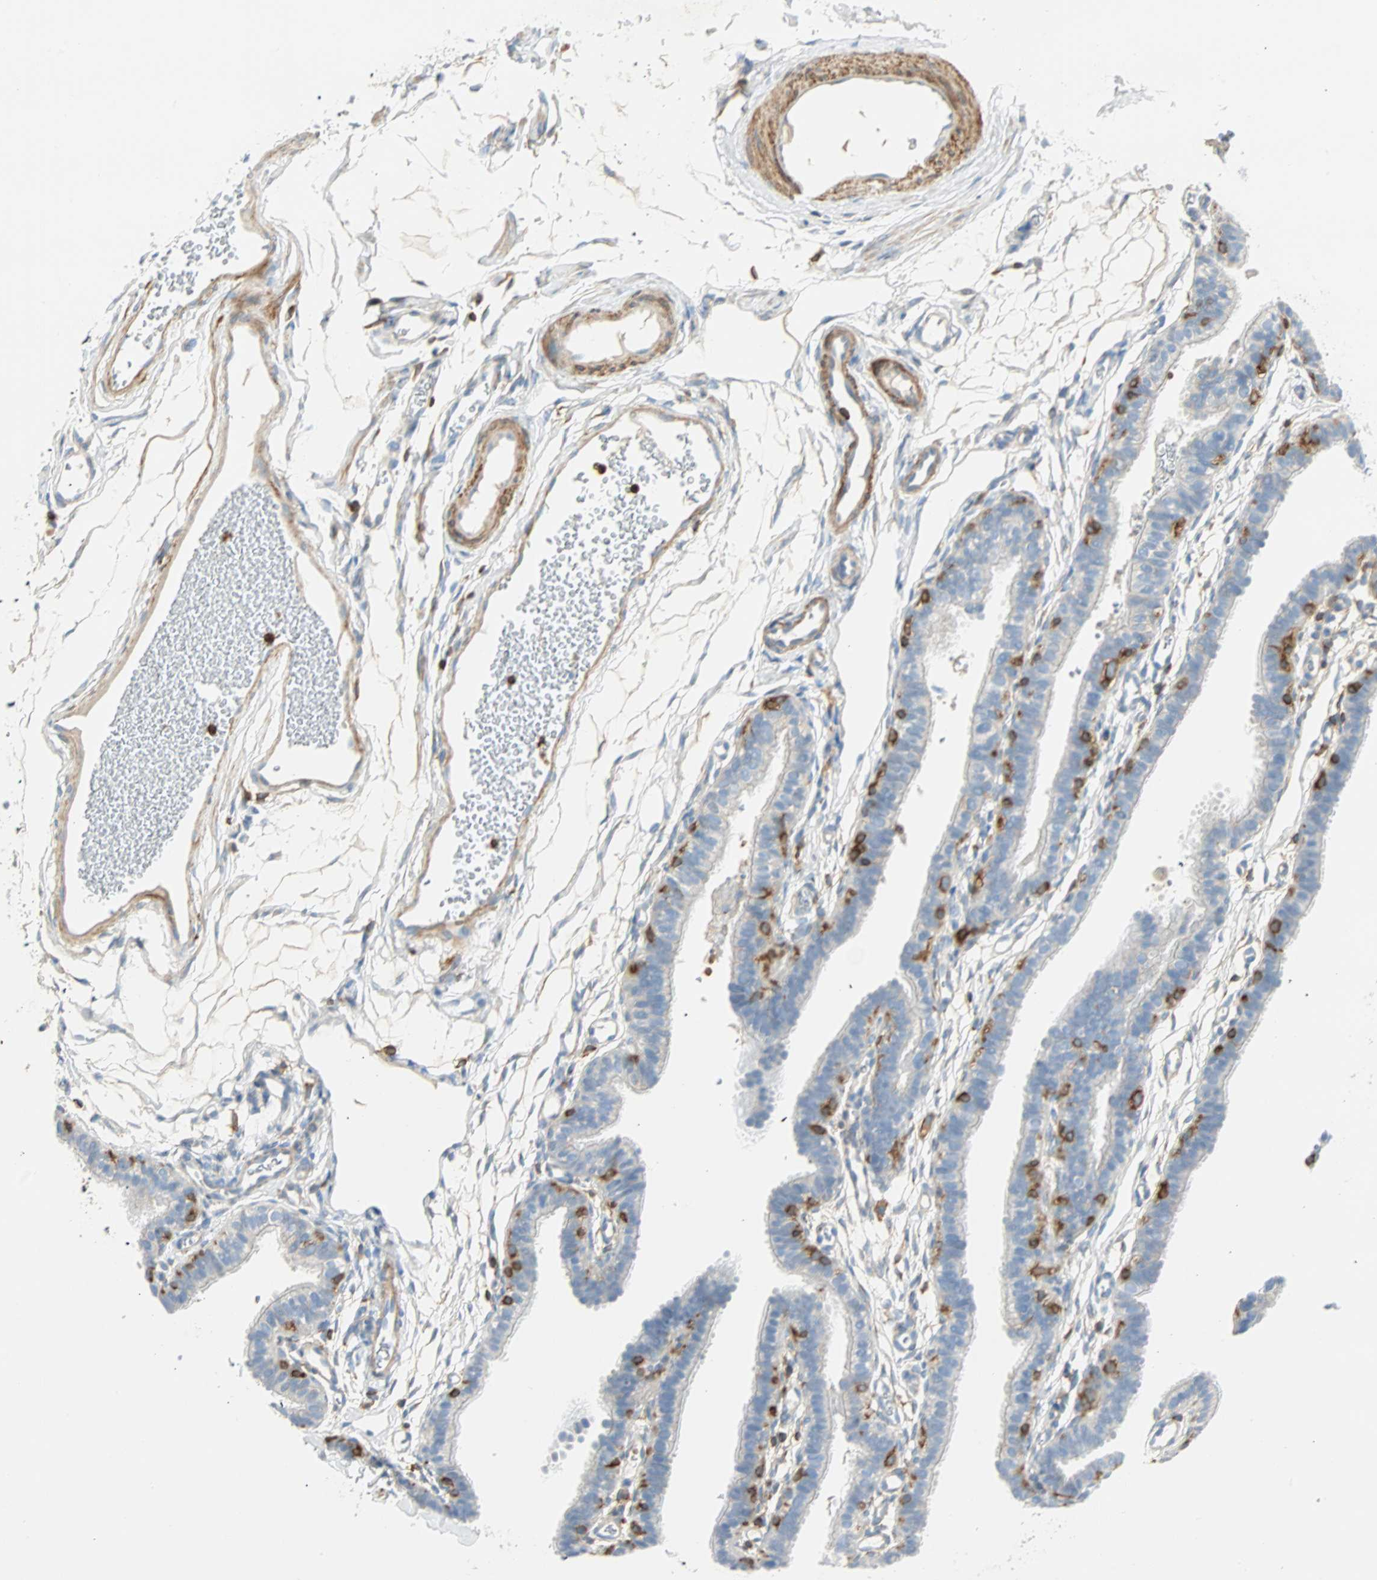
{"staining": {"intensity": "negative", "quantity": "none", "location": "none"}, "tissue": "fallopian tube", "cell_type": "Glandular cells", "image_type": "normal", "snomed": [{"axis": "morphology", "description": "Normal tissue, NOS"}, {"axis": "topography", "description": "Fallopian tube"}, {"axis": "topography", "description": "Placenta"}], "caption": "Fallopian tube was stained to show a protein in brown. There is no significant expression in glandular cells. The staining is performed using DAB brown chromogen with nuclei counter-stained in using hematoxylin.", "gene": "FMNL1", "patient": {"sex": "female", "age": 34}}